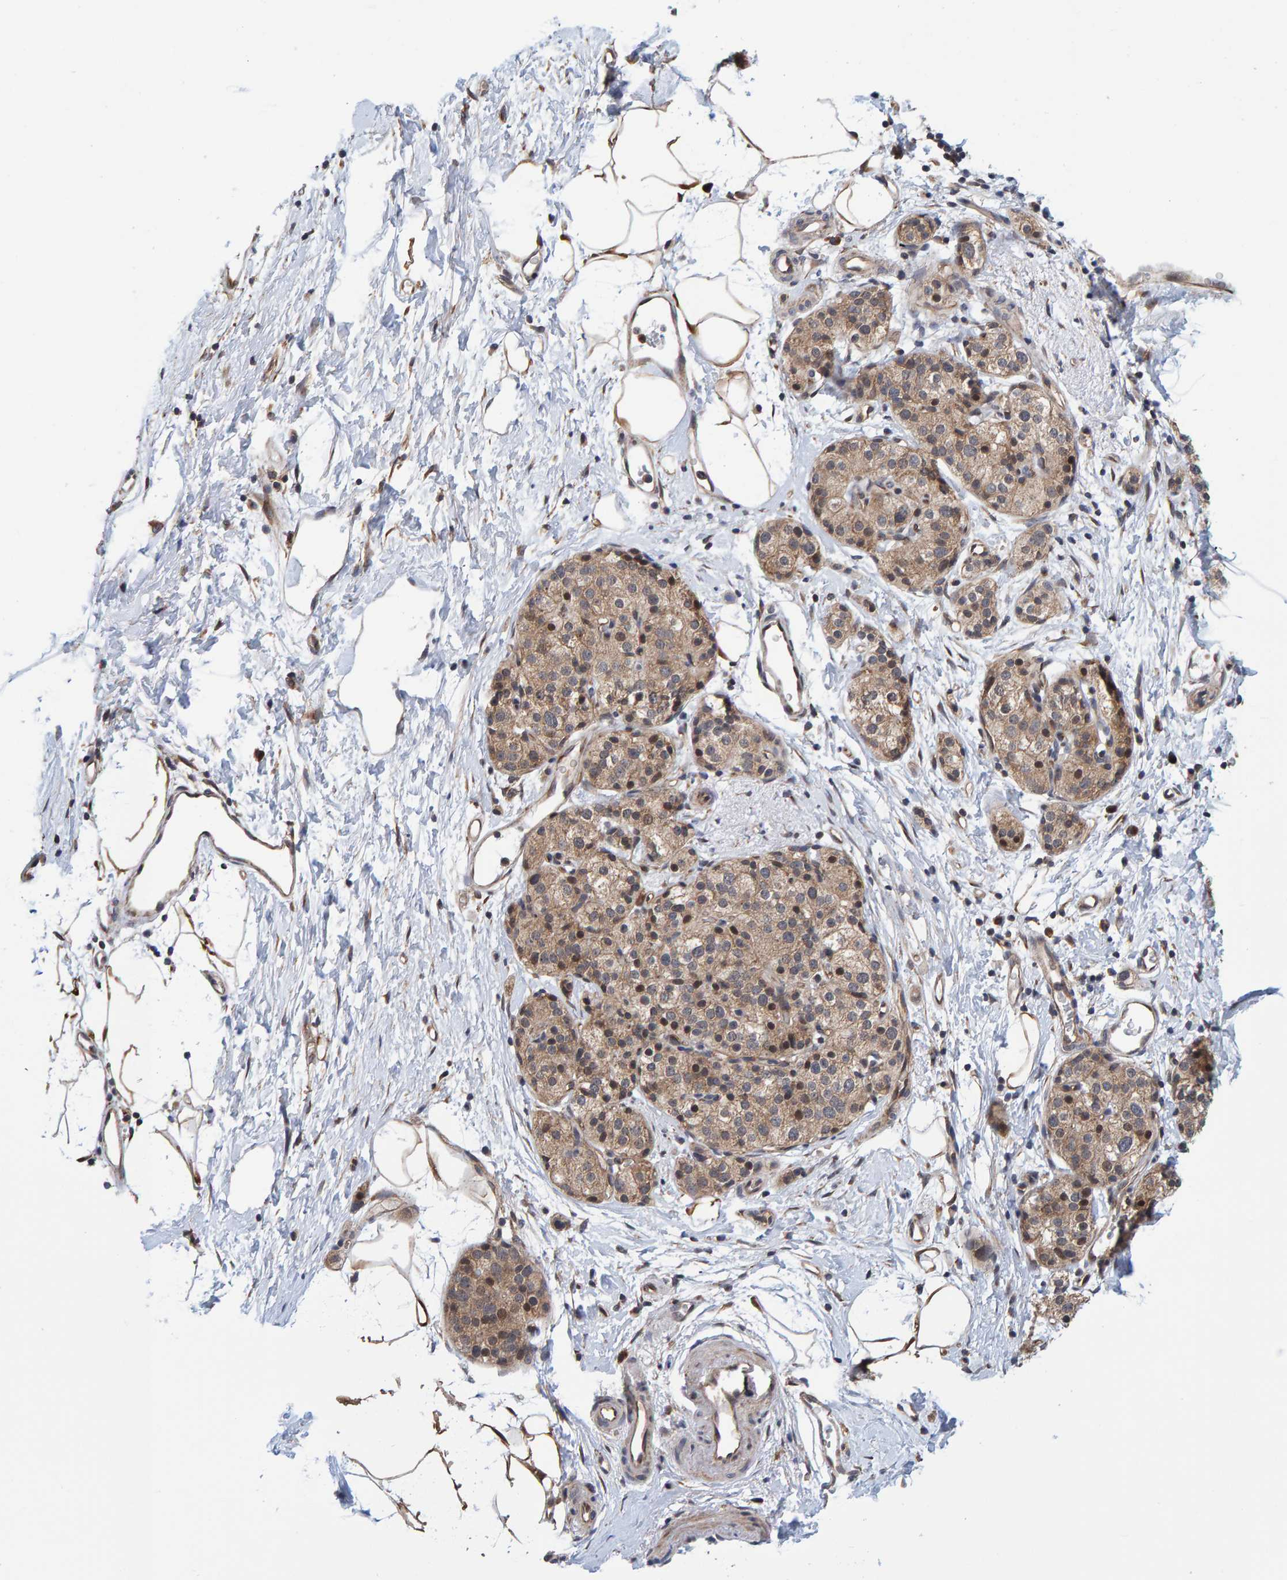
{"staining": {"intensity": "moderate", "quantity": ">75%", "location": "cytoplasmic/membranous,nuclear"}, "tissue": "pancreatic cancer", "cell_type": "Tumor cells", "image_type": "cancer", "snomed": [{"axis": "morphology", "description": "Adenocarcinoma, NOS"}, {"axis": "topography", "description": "Pancreas"}], "caption": "Human adenocarcinoma (pancreatic) stained for a protein (brown) demonstrates moderate cytoplasmic/membranous and nuclear positive expression in about >75% of tumor cells.", "gene": "SCRN2", "patient": {"sex": "male", "age": 50}}